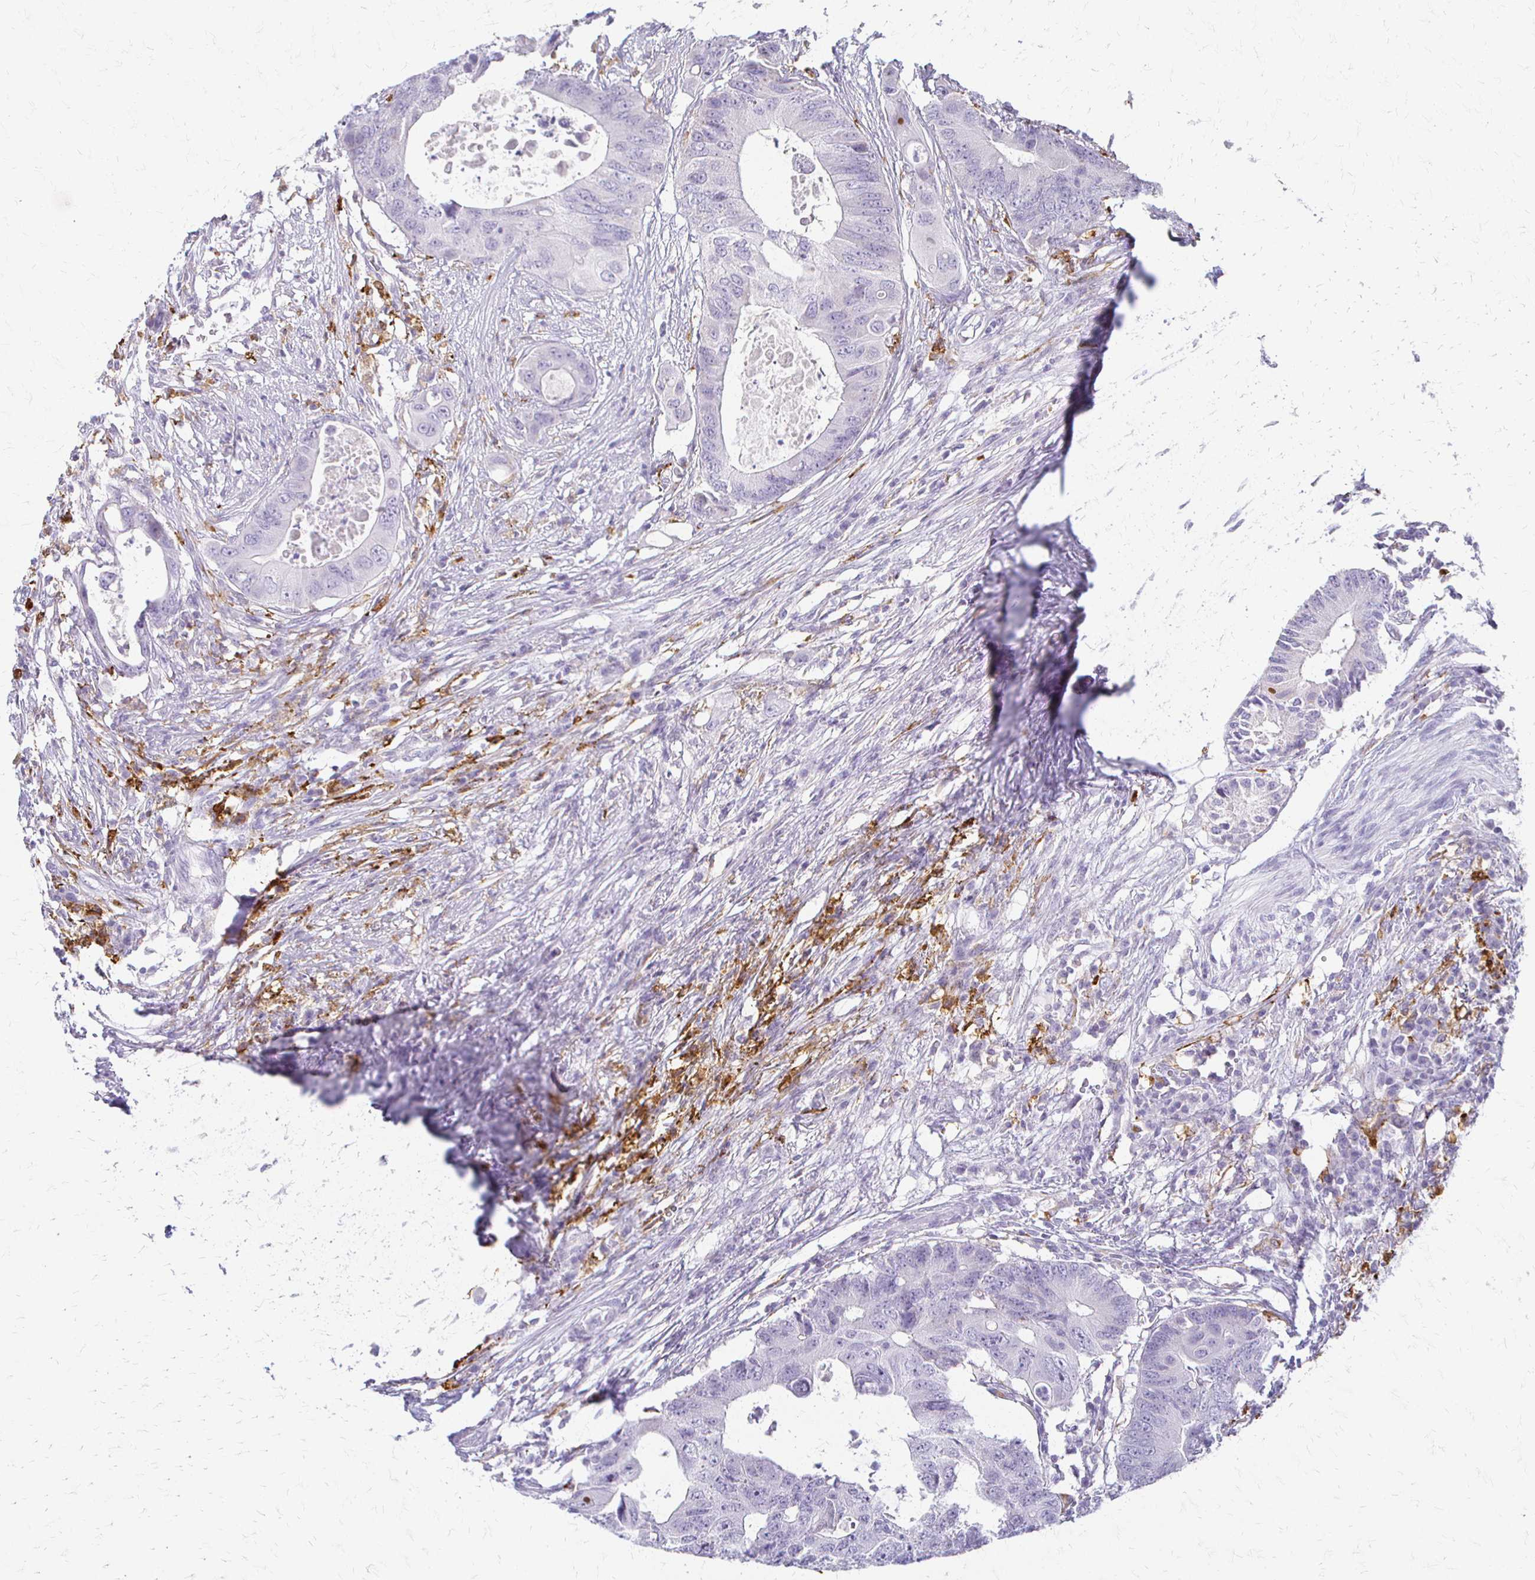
{"staining": {"intensity": "negative", "quantity": "none", "location": "none"}, "tissue": "colorectal cancer", "cell_type": "Tumor cells", "image_type": "cancer", "snomed": [{"axis": "morphology", "description": "Adenocarcinoma, NOS"}, {"axis": "topography", "description": "Colon"}], "caption": "Colorectal cancer (adenocarcinoma) was stained to show a protein in brown. There is no significant positivity in tumor cells.", "gene": "ACP5", "patient": {"sex": "male", "age": 71}}